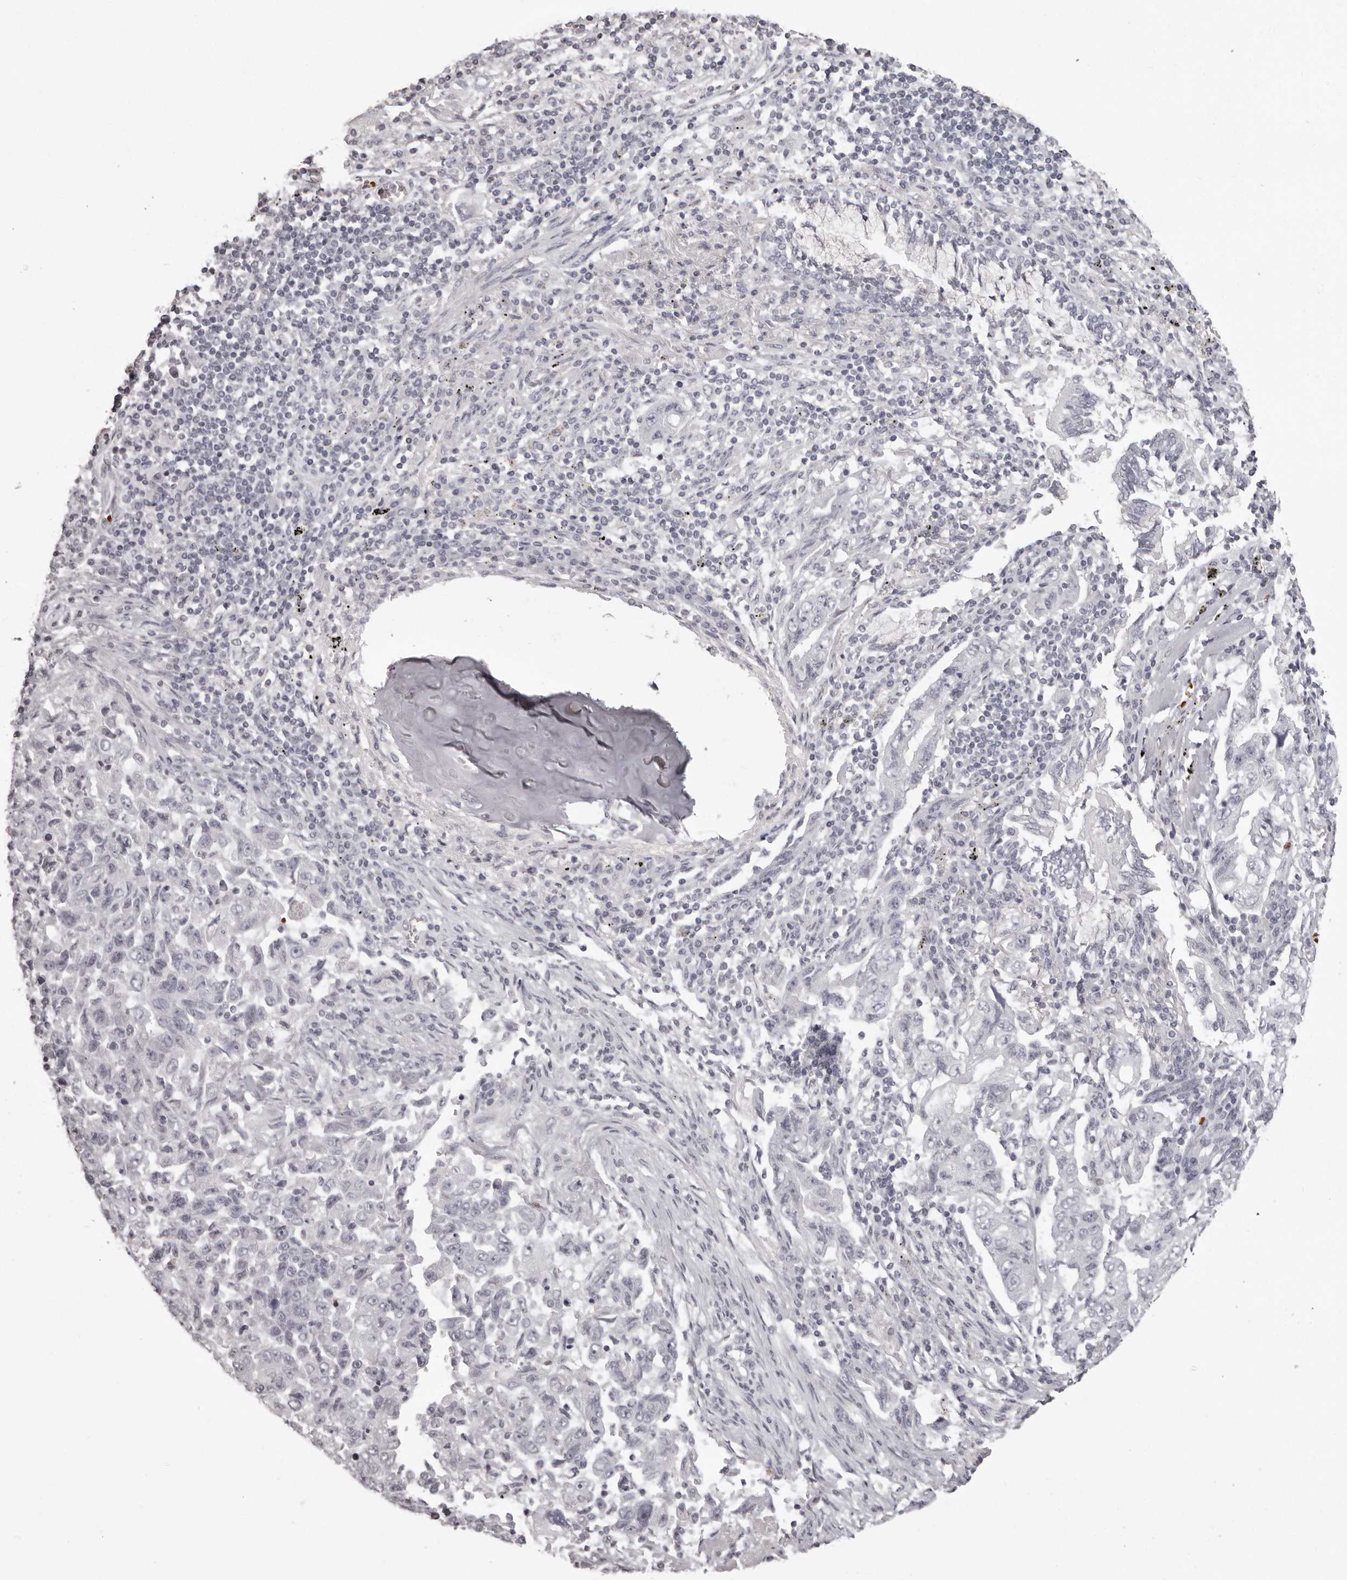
{"staining": {"intensity": "negative", "quantity": "none", "location": "none"}, "tissue": "lung cancer", "cell_type": "Tumor cells", "image_type": "cancer", "snomed": [{"axis": "morphology", "description": "Adenocarcinoma, NOS"}, {"axis": "topography", "description": "Lung"}], "caption": "A micrograph of human lung adenocarcinoma is negative for staining in tumor cells.", "gene": "C8orf74", "patient": {"sex": "female", "age": 51}}